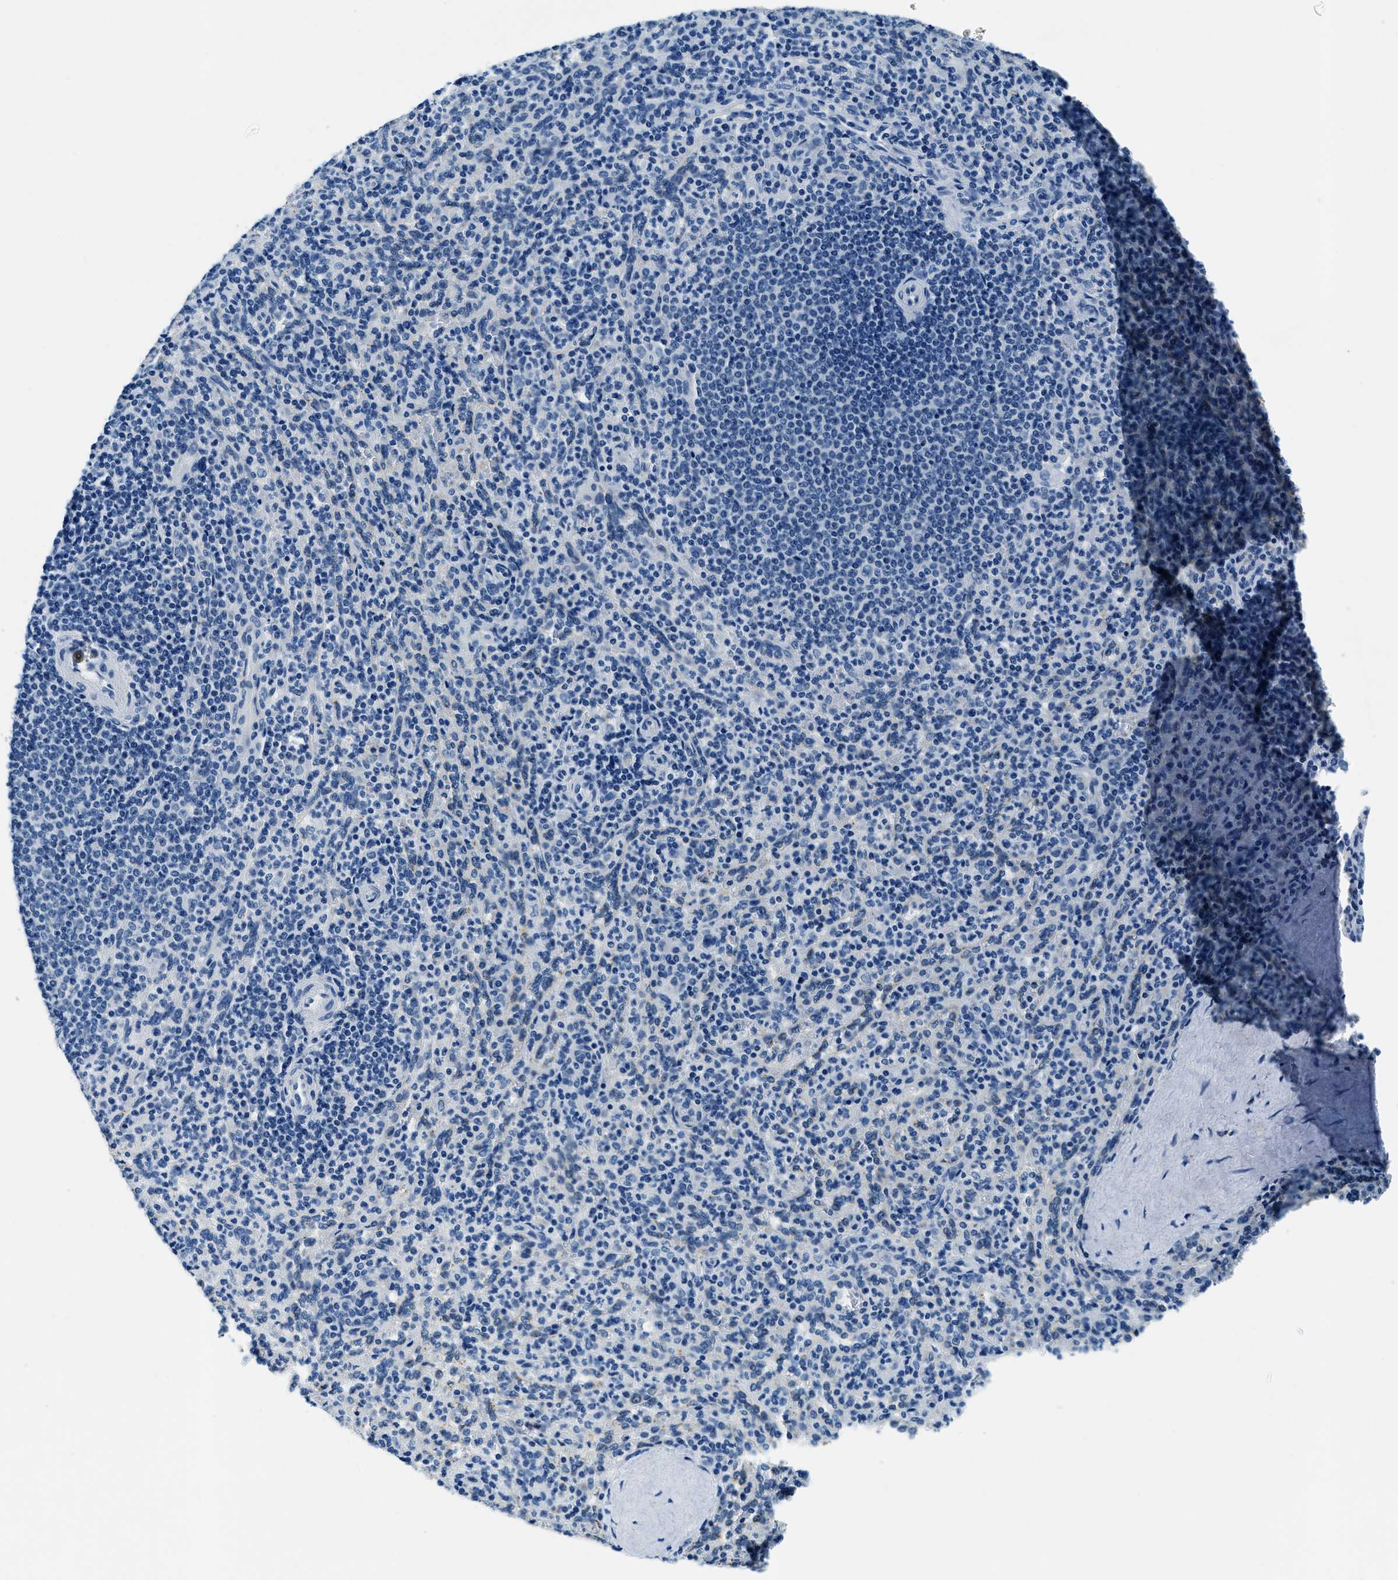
{"staining": {"intensity": "moderate", "quantity": "<25%", "location": "cytoplasmic/membranous"}, "tissue": "spleen", "cell_type": "Cells in red pulp", "image_type": "normal", "snomed": [{"axis": "morphology", "description": "Normal tissue, NOS"}, {"axis": "topography", "description": "Spleen"}], "caption": "Approximately <25% of cells in red pulp in benign human spleen display moderate cytoplasmic/membranous protein staining as visualized by brown immunohistochemical staining.", "gene": "UBAC2", "patient": {"sex": "male", "age": 36}}